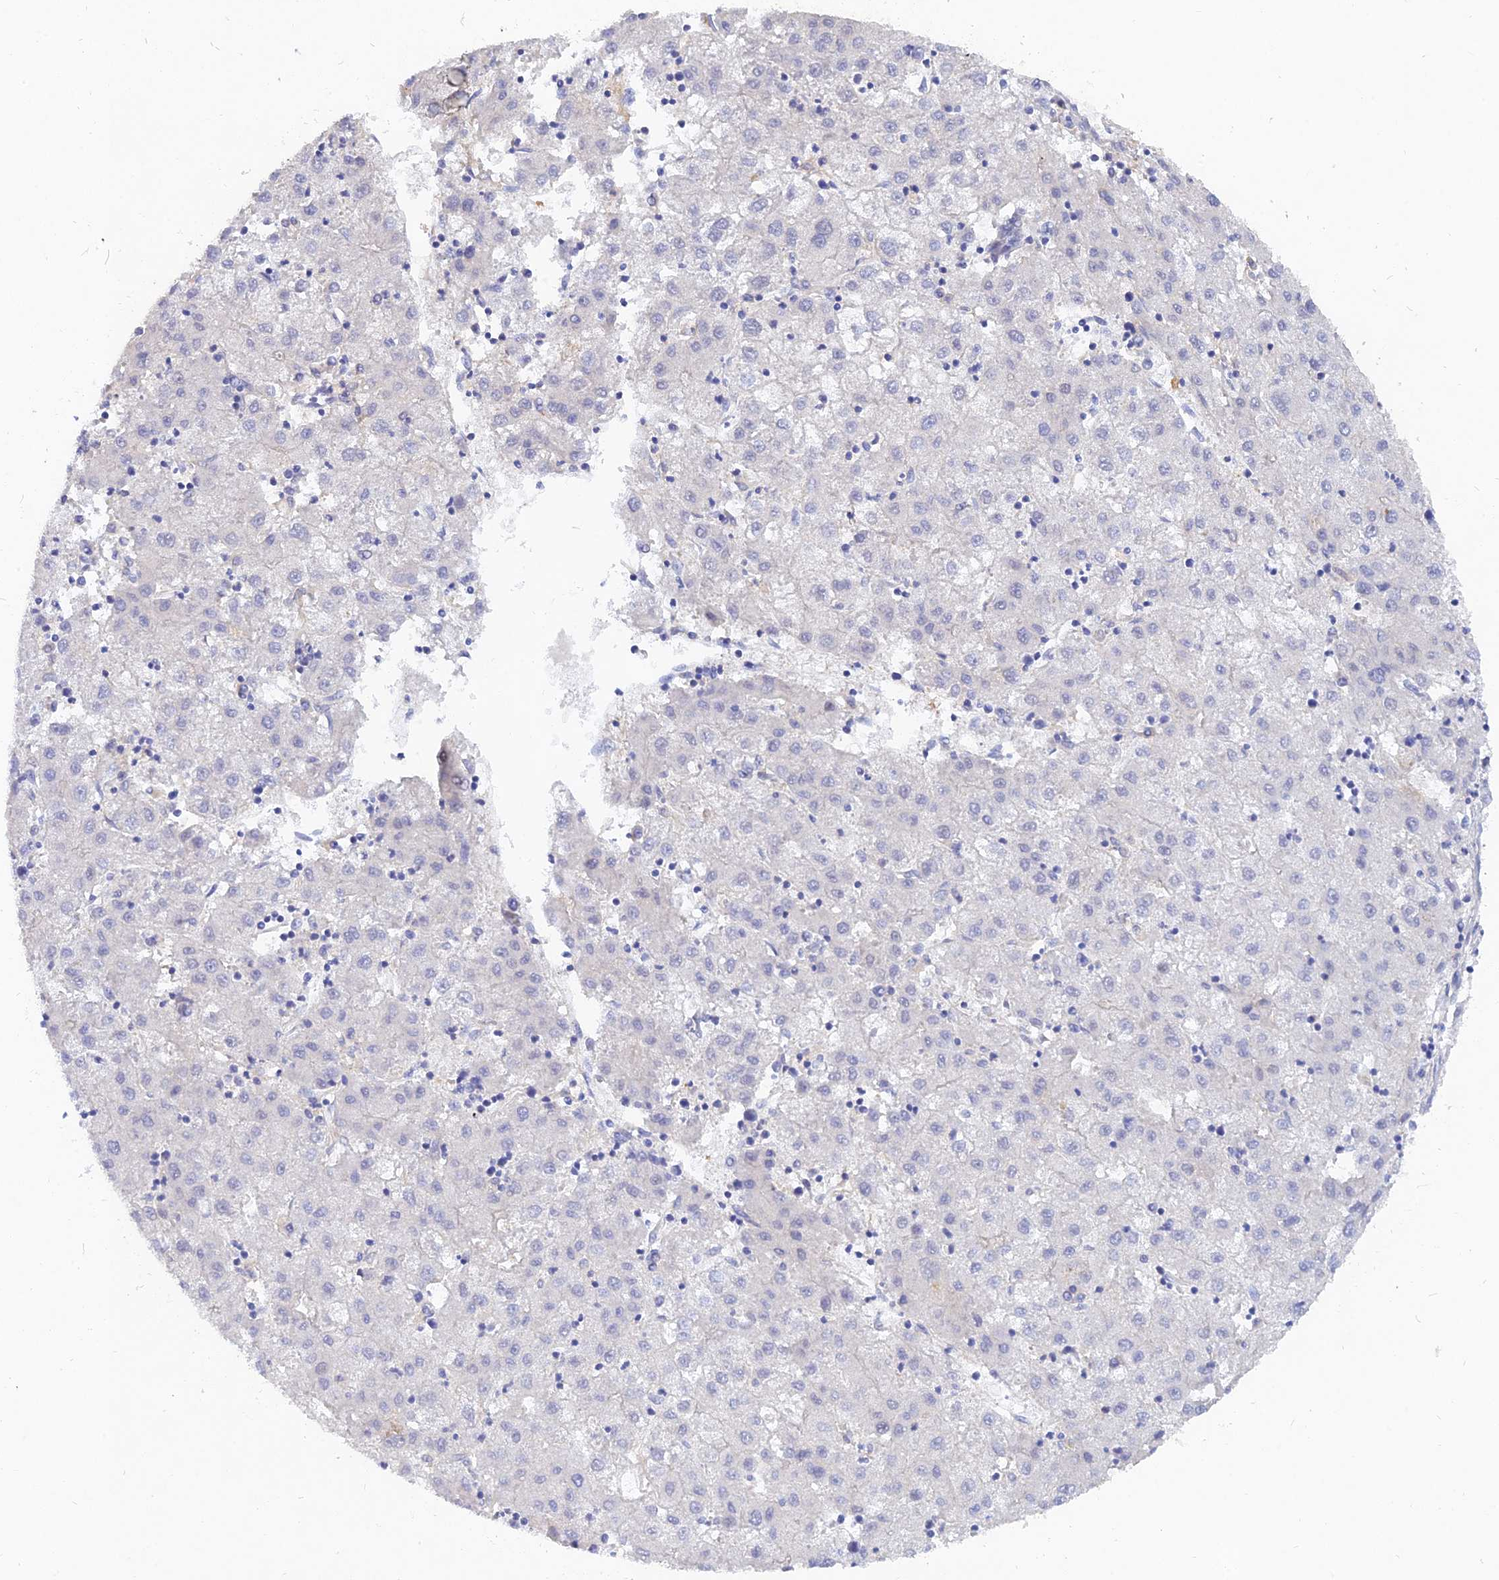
{"staining": {"intensity": "negative", "quantity": "none", "location": "none"}, "tissue": "liver cancer", "cell_type": "Tumor cells", "image_type": "cancer", "snomed": [{"axis": "morphology", "description": "Carcinoma, Hepatocellular, NOS"}, {"axis": "topography", "description": "Liver"}], "caption": "Liver cancer stained for a protein using IHC exhibits no staining tumor cells.", "gene": "MROH1", "patient": {"sex": "male", "age": 72}}